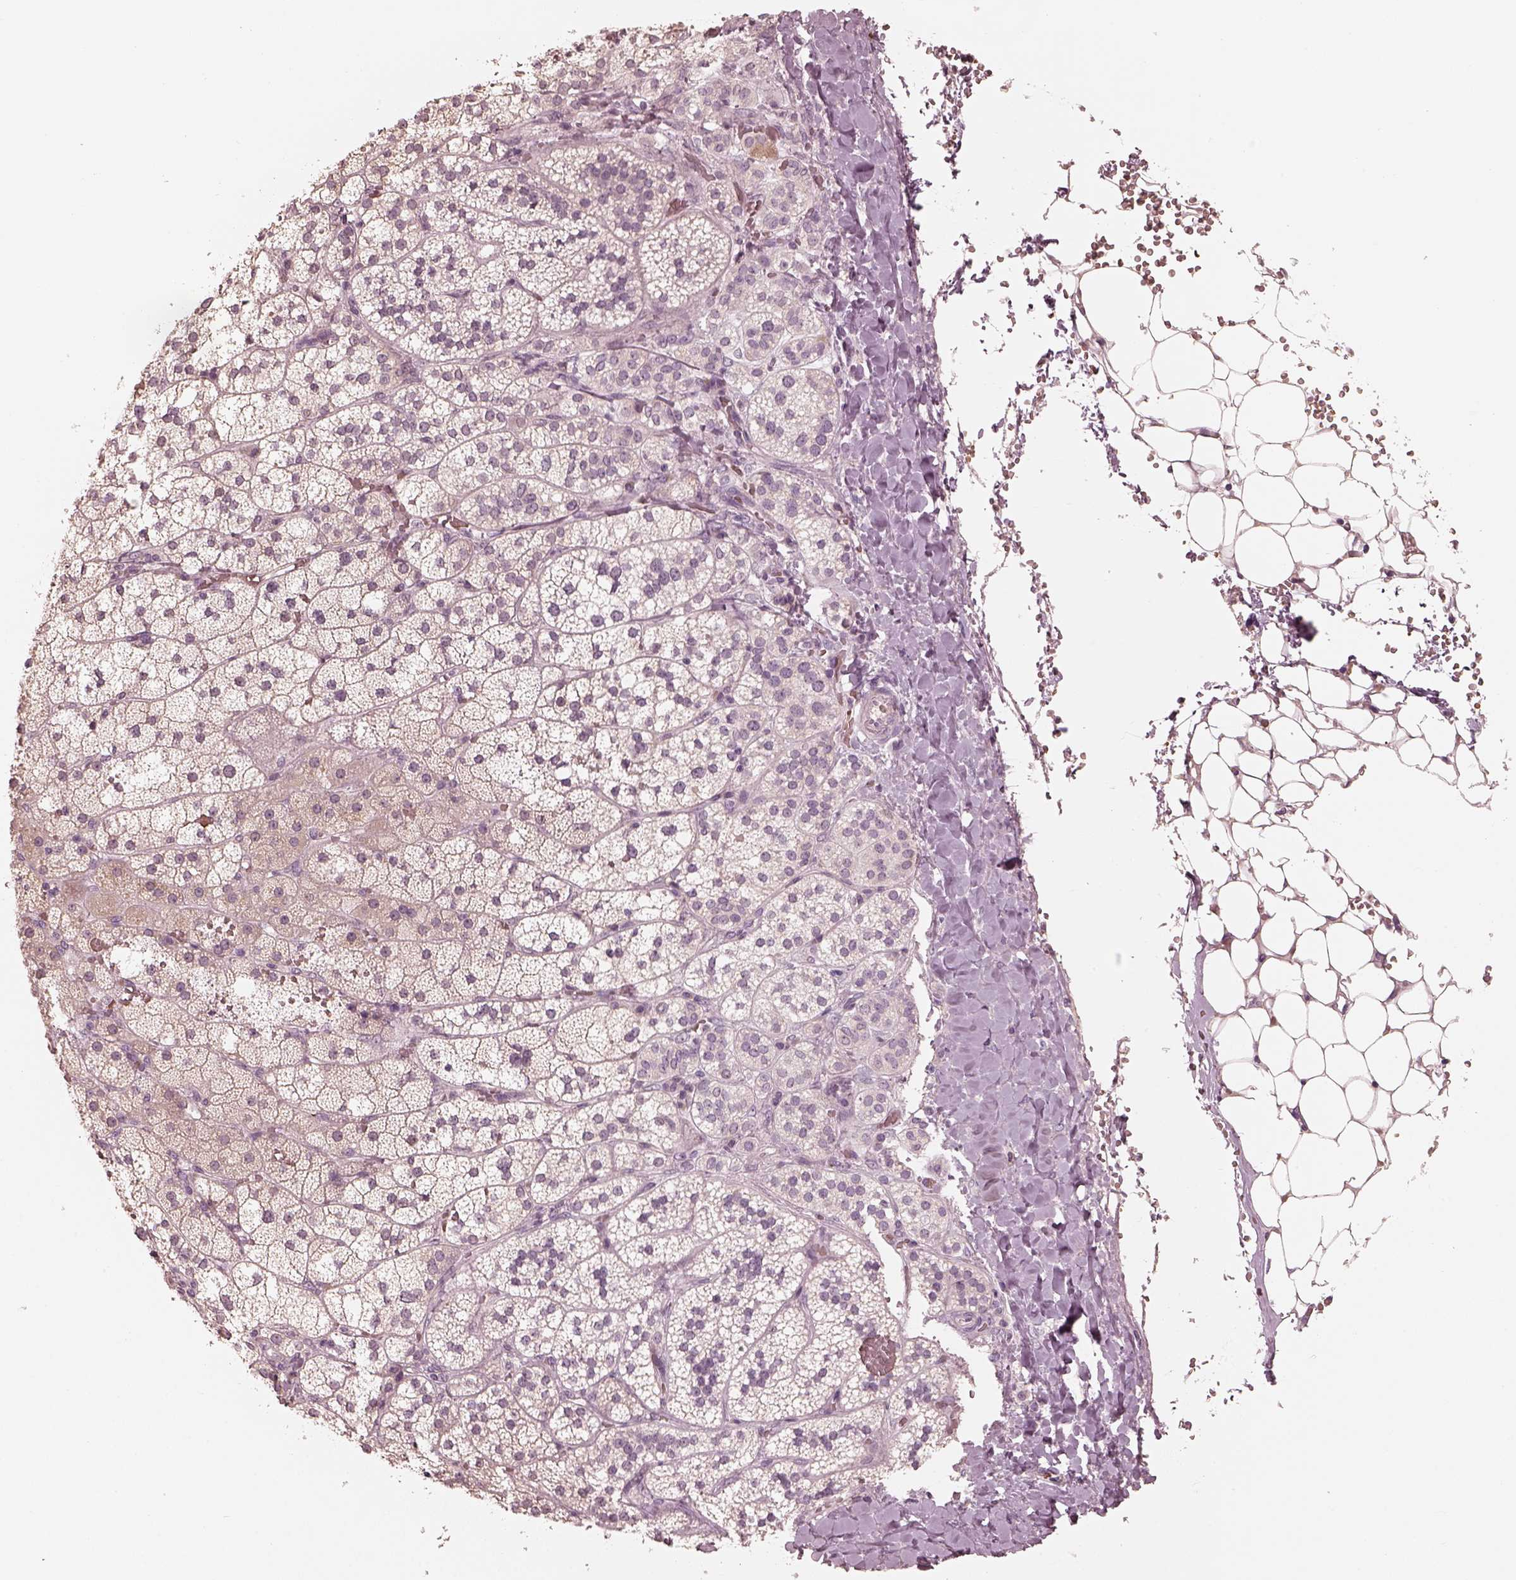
{"staining": {"intensity": "negative", "quantity": "none", "location": "none"}, "tissue": "adrenal gland", "cell_type": "Glandular cells", "image_type": "normal", "snomed": [{"axis": "morphology", "description": "Normal tissue, NOS"}, {"axis": "topography", "description": "Adrenal gland"}], "caption": "Glandular cells show no significant expression in benign adrenal gland. (Brightfield microscopy of DAB (3,3'-diaminobenzidine) immunohistochemistry at high magnification).", "gene": "ANKLE1", "patient": {"sex": "male", "age": 53}}